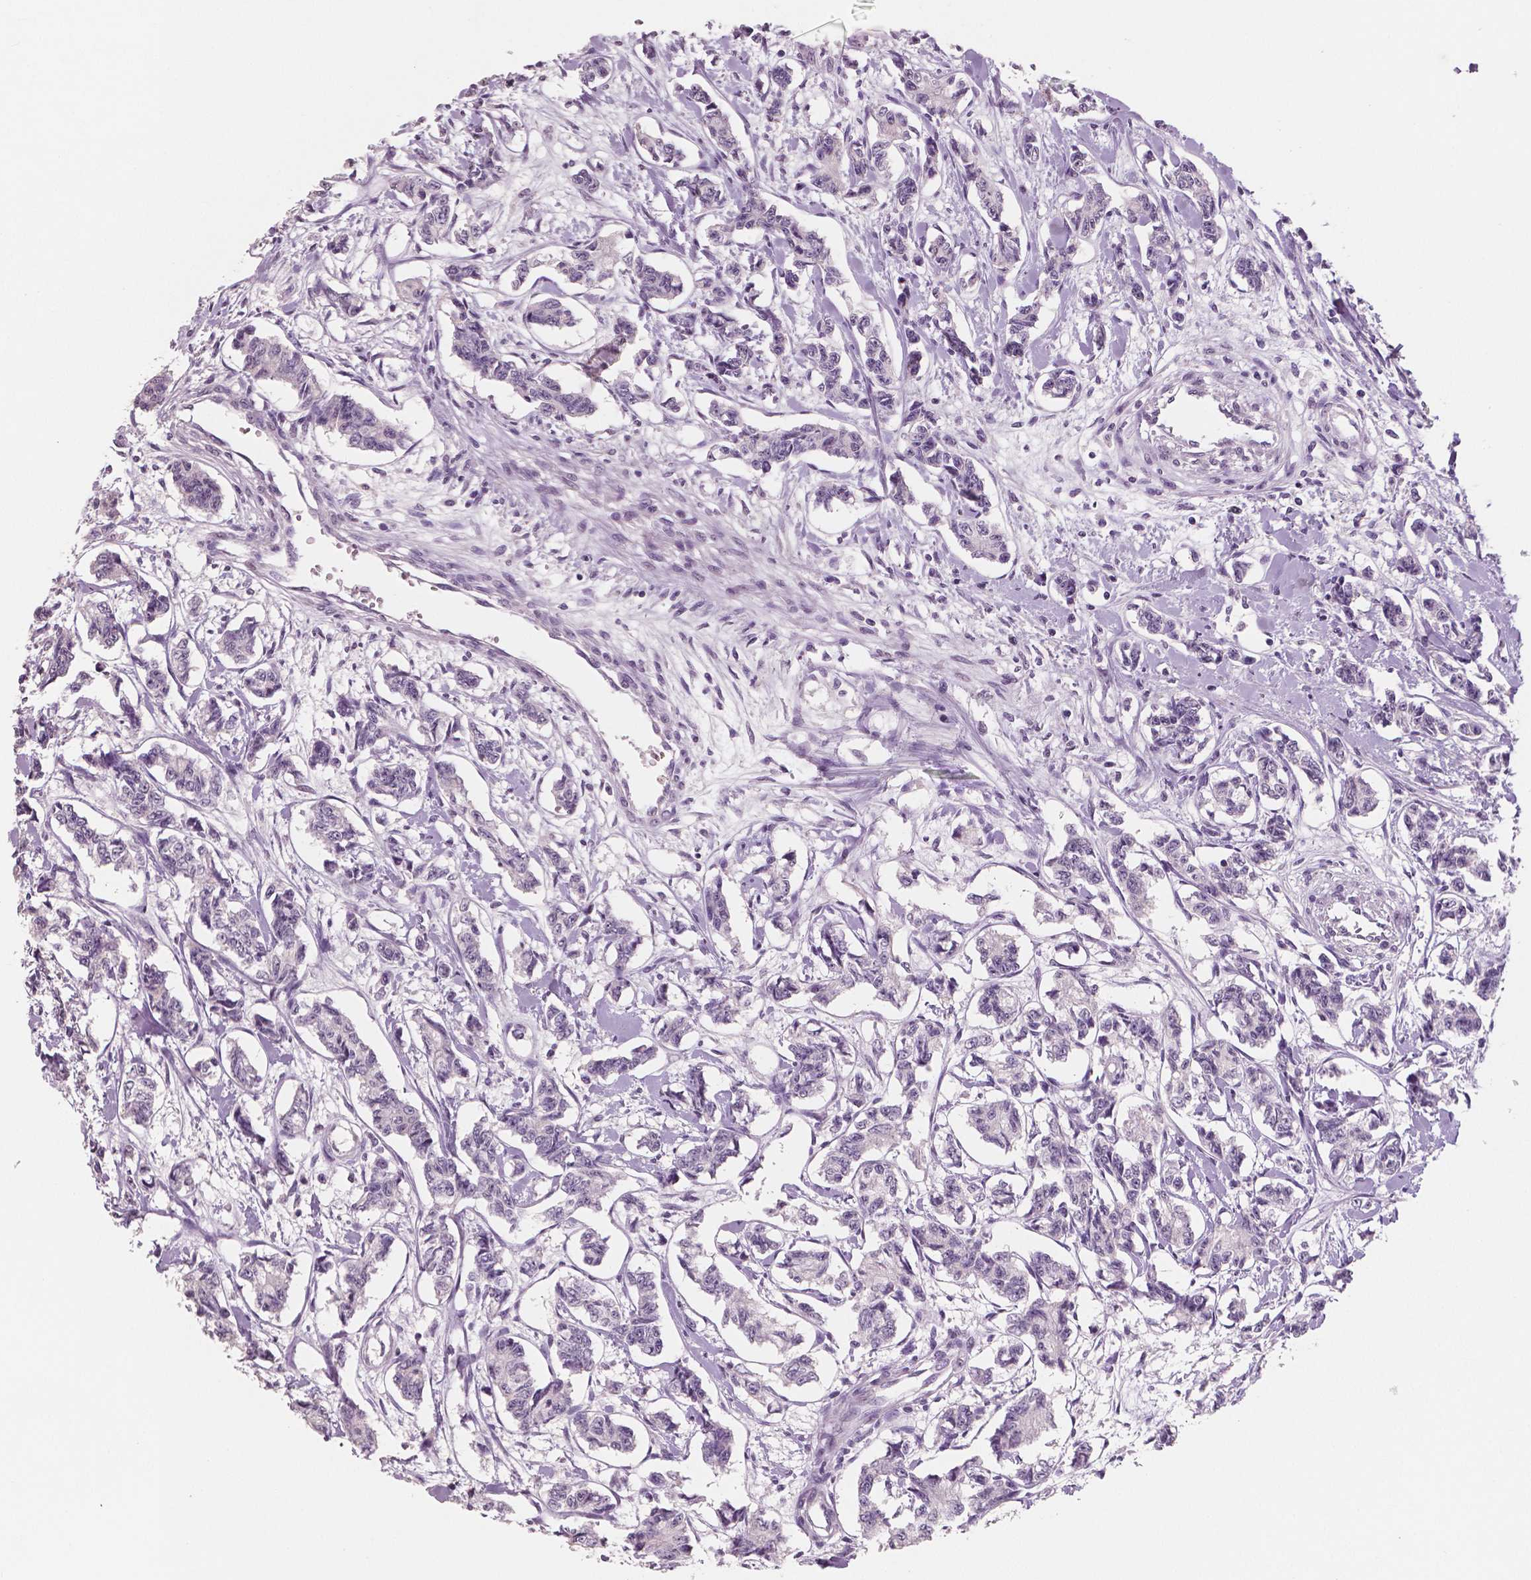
{"staining": {"intensity": "negative", "quantity": "none", "location": "none"}, "tissue": "carcinoid", "cell_type": "Tumor cells", "image_type": "cancer", "snomed": [{"axis": "morphology", "description": "Carcinoid, malignant, NOS"}, {"axis": "topography", "description": "Kidney"}], "caption": "Tumor cells are negative for brown protein staining in carcinoid.", "gene": "NECAB1", "patient": {"sex": "female", "age": 41}}